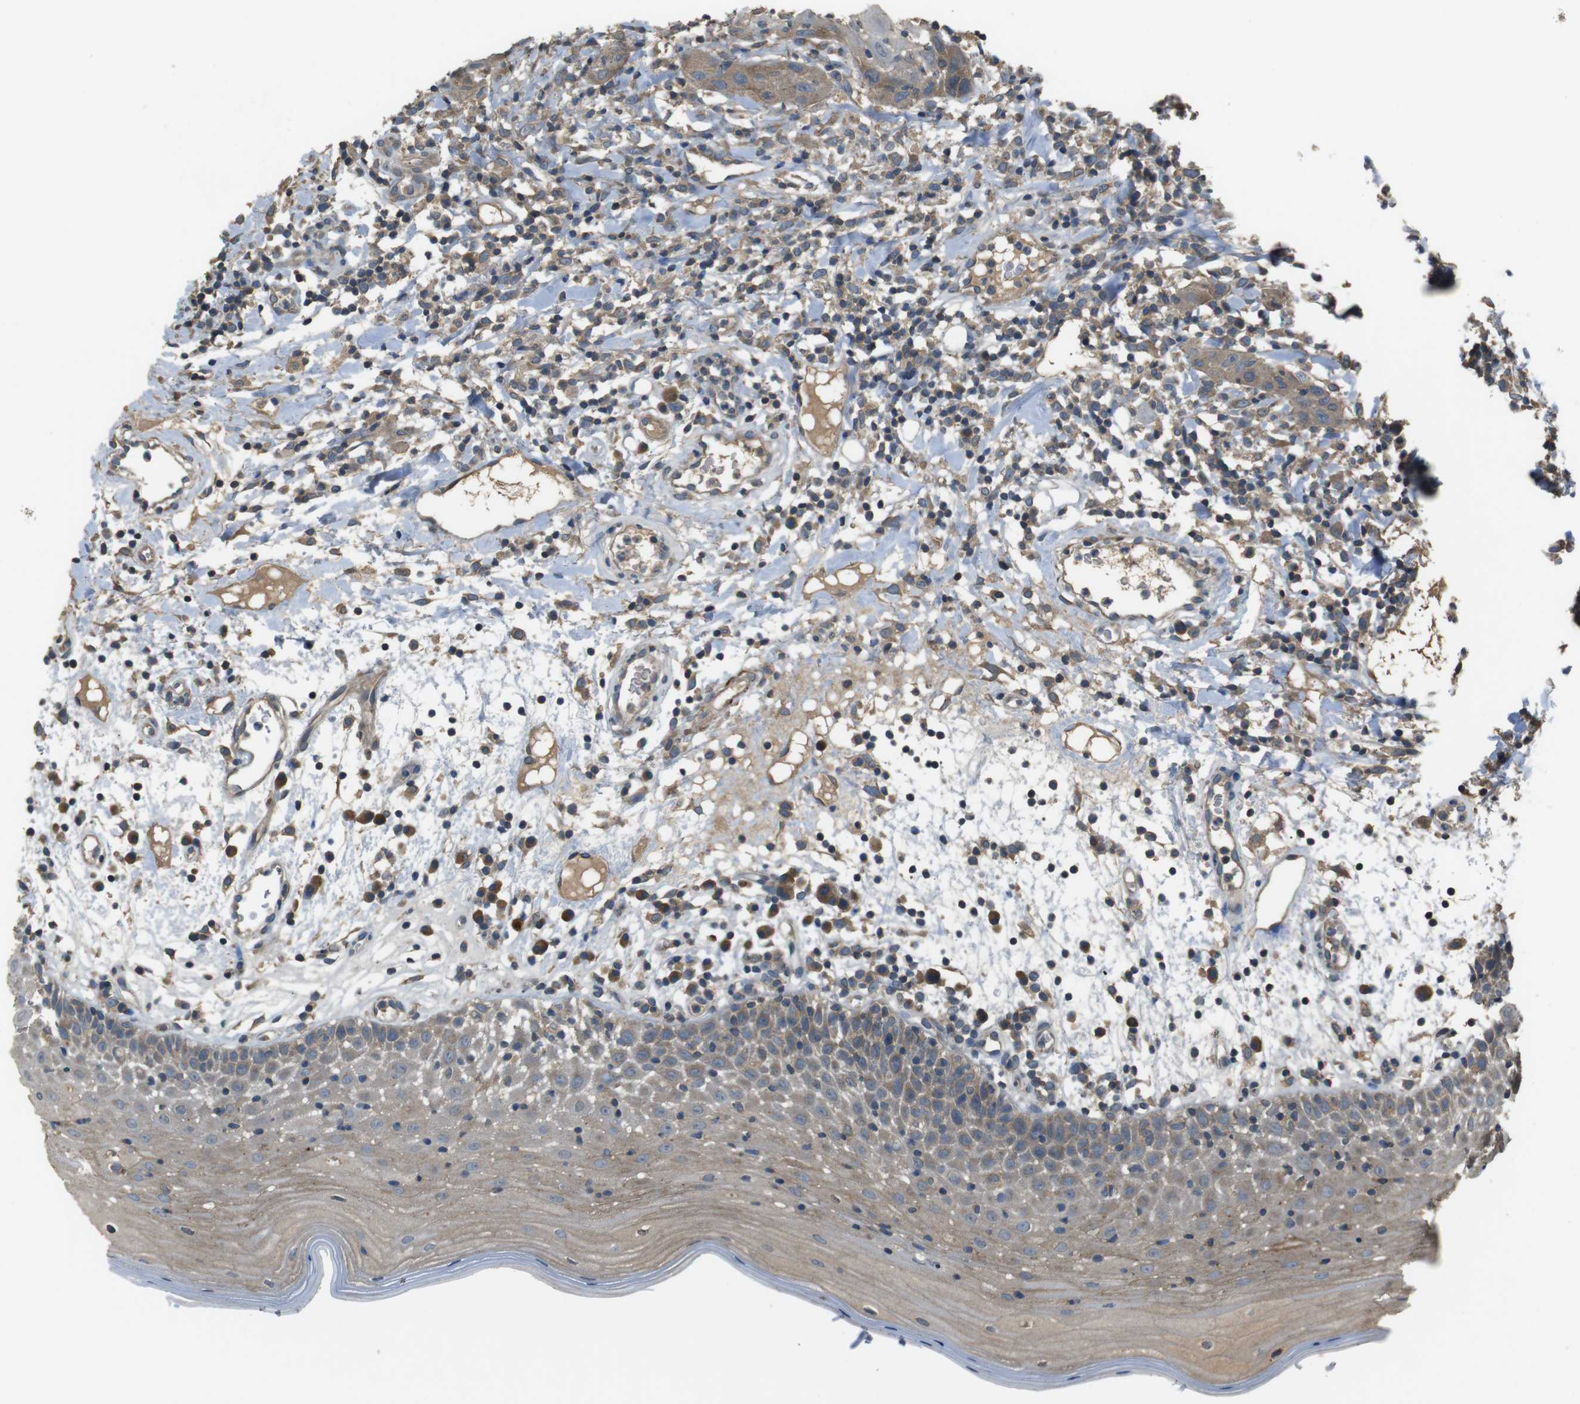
{"staining": {"intensity": "moderate", "quantity": "25%-75%", "location": "cytoplasmic/membranous"}, "tissue": "oral mucosa", "cell_type": "Squamous epithelial cells", "image_type": "normal", "snomed": [{"axis": "morphology", "description": "Normal tissue, NOS"}, {"axis": "morphology", "description": "Squamous cell carcinoma, NOS"}, {"axis": "topography", "description": "Skeletal muscle"}, {"axis": "topography", "description": "Oral tissue"}], "caption": "This is a photomicrograph of immunohistochemistry (IHC) staining of normal oral mucosa, which shows moderate expression in the cytoplasmic/membranous of squamous epithelial cells.", "gene": "FUT2", "patient": {"sex": "male", "age": 71}}